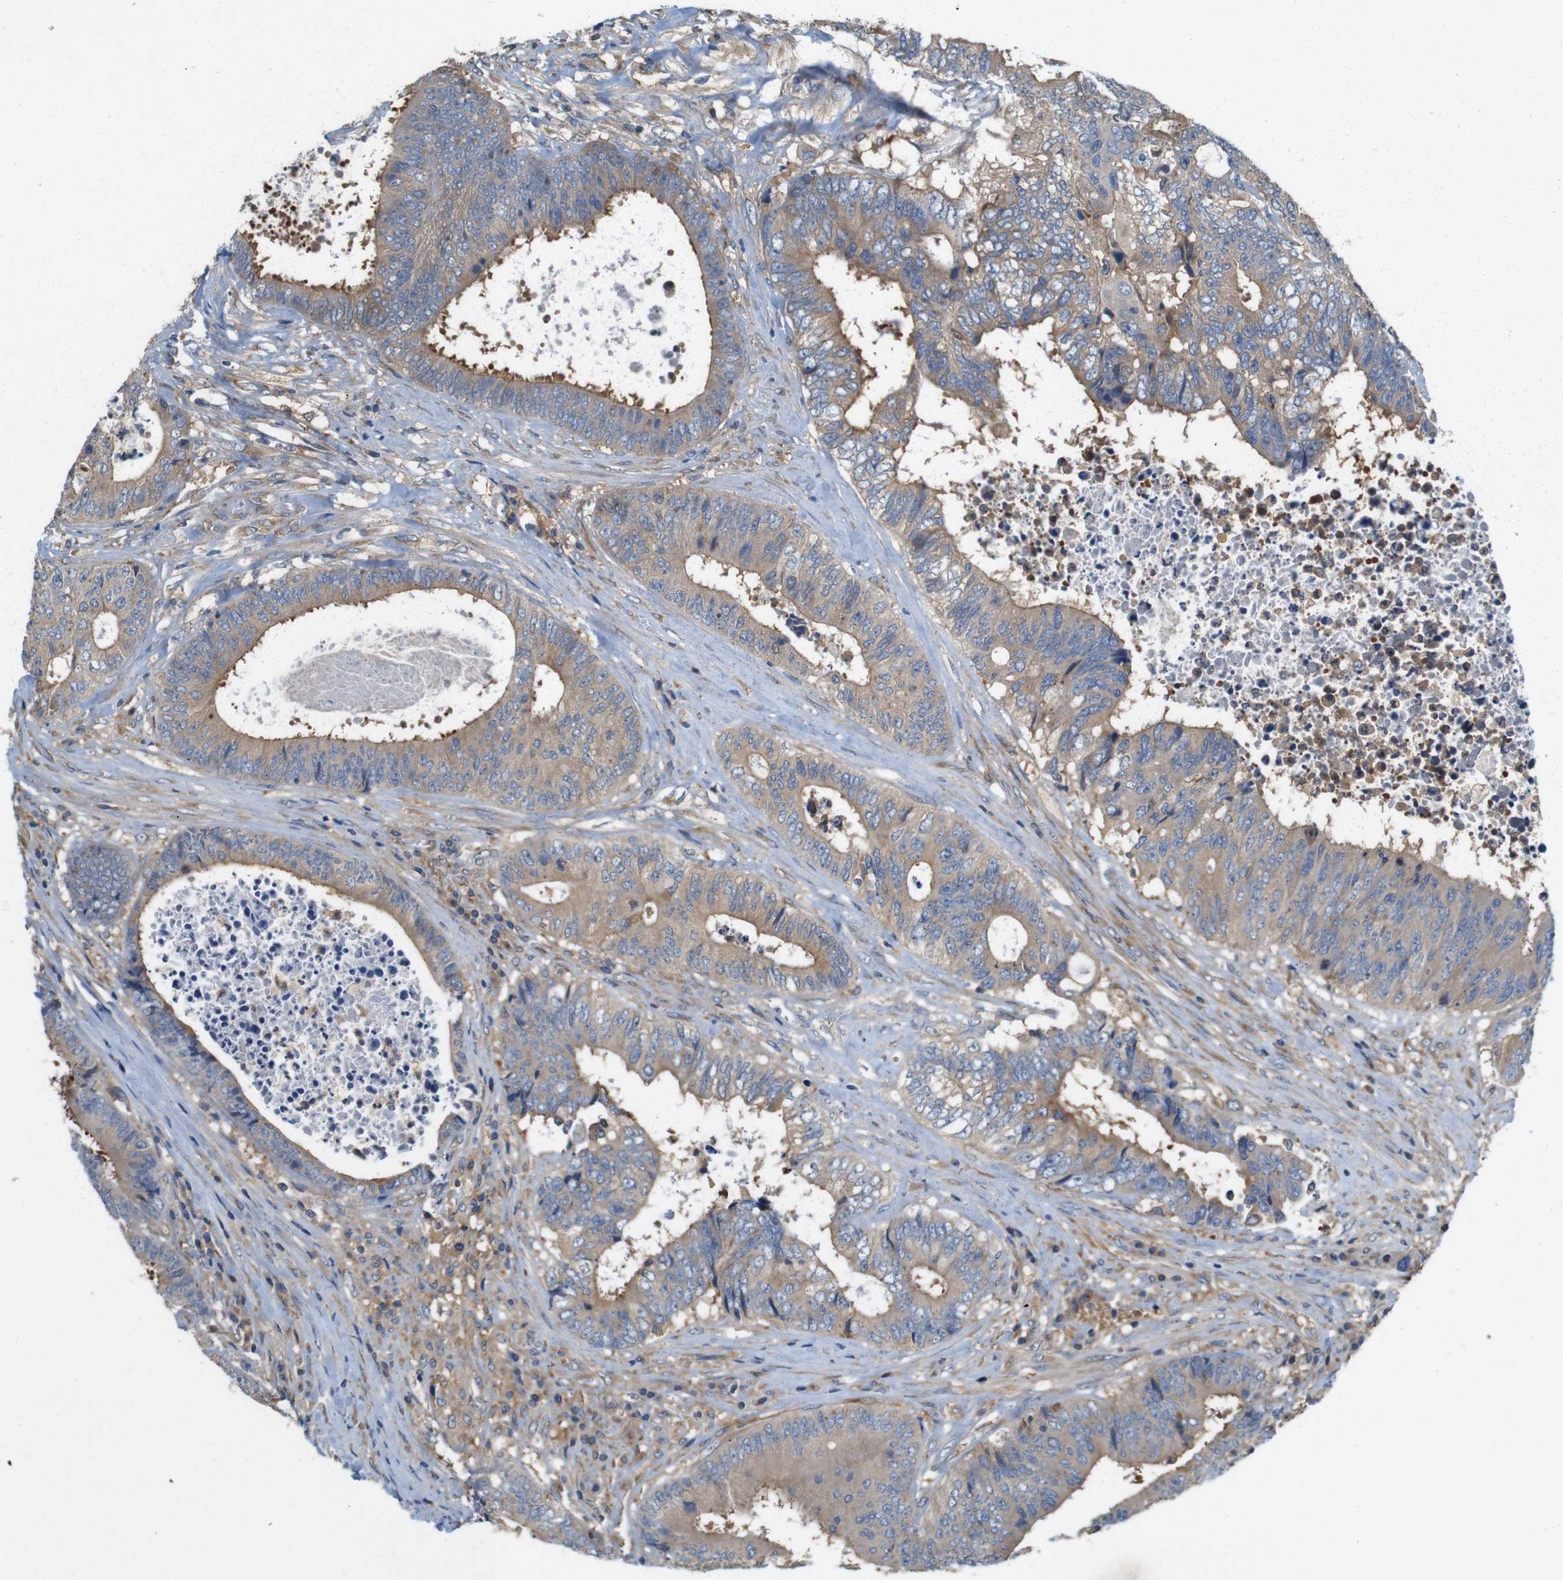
{"staining": {"intensity": "moderate", "quantity": ">75%", "location": "cytoplasmic/membranous"}, "tissue": "colorectal cancer", "cell_type": "Tumor cells", "image_type": "cancer", "snomed": [{"axis": "morphology", "description": "Adenocarcinoma, NOS"}, {"axis": "topography", "description": "Rectum"}], "caption": "Moderate cytoplasmic/membranous protein staining is present in approximately >75% of tumor cells in colorectal cancer (adenocarcinoma).", "gene": "DCTN1", "patient": {"sex": "male", "age": 72}}